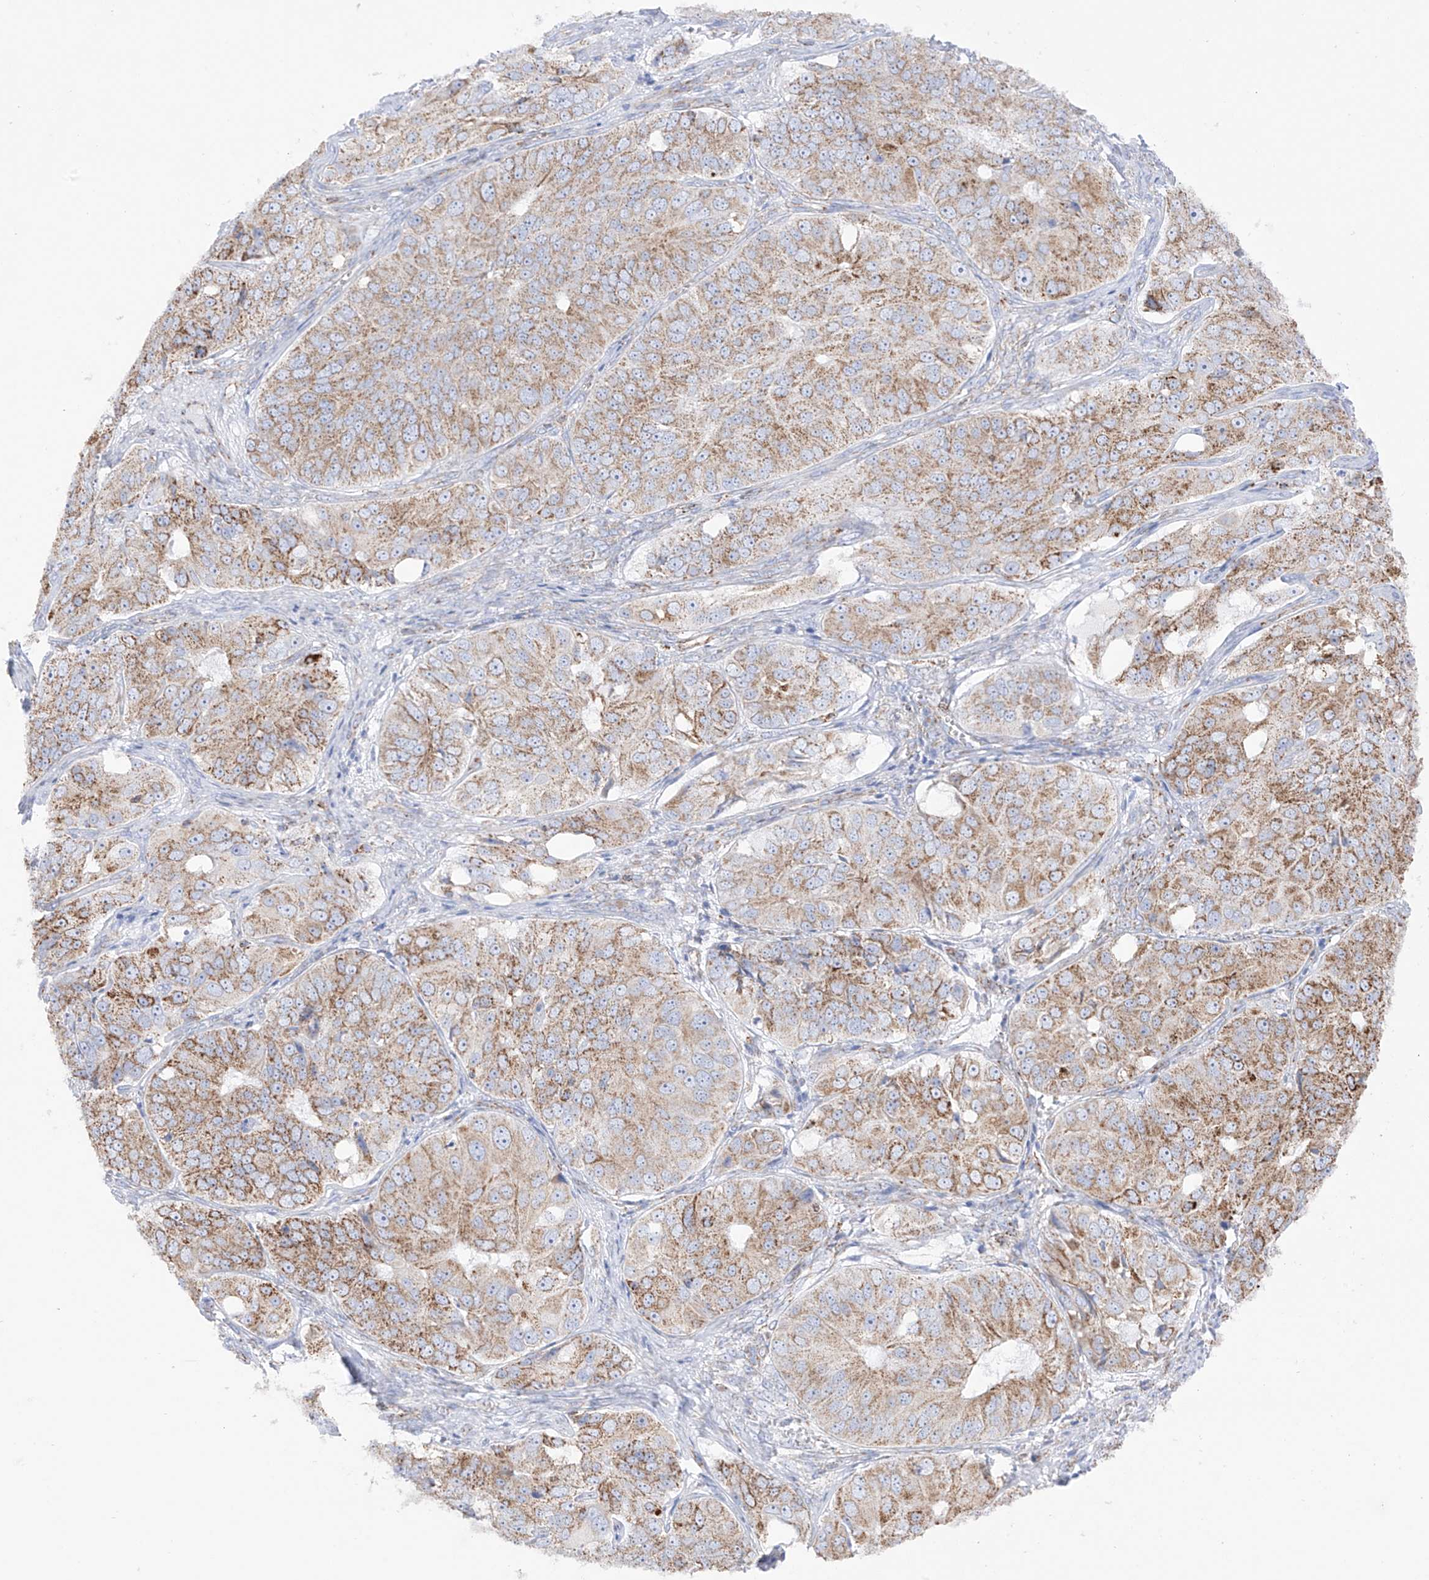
{"staining": {"intensity": "moderate", "quantity": ">75%", "location": "cytoplasmic/membranous"}, "tissue": "ovarian cancer", "cell_type": "Tumor cells", "image_type": "cancer", "snomed": [{"axis": "morphology", "description": "Carcinoma, endometroid"}, {"axis": "topography", "description": "Ovary"}], "caption": "Ovarian cancer (endometroid carcinoma) stained with a protein marker shows moderate staining in tumor cells.", "gene": "XKR3", "patient": {"sex": "female", "age": 51}}